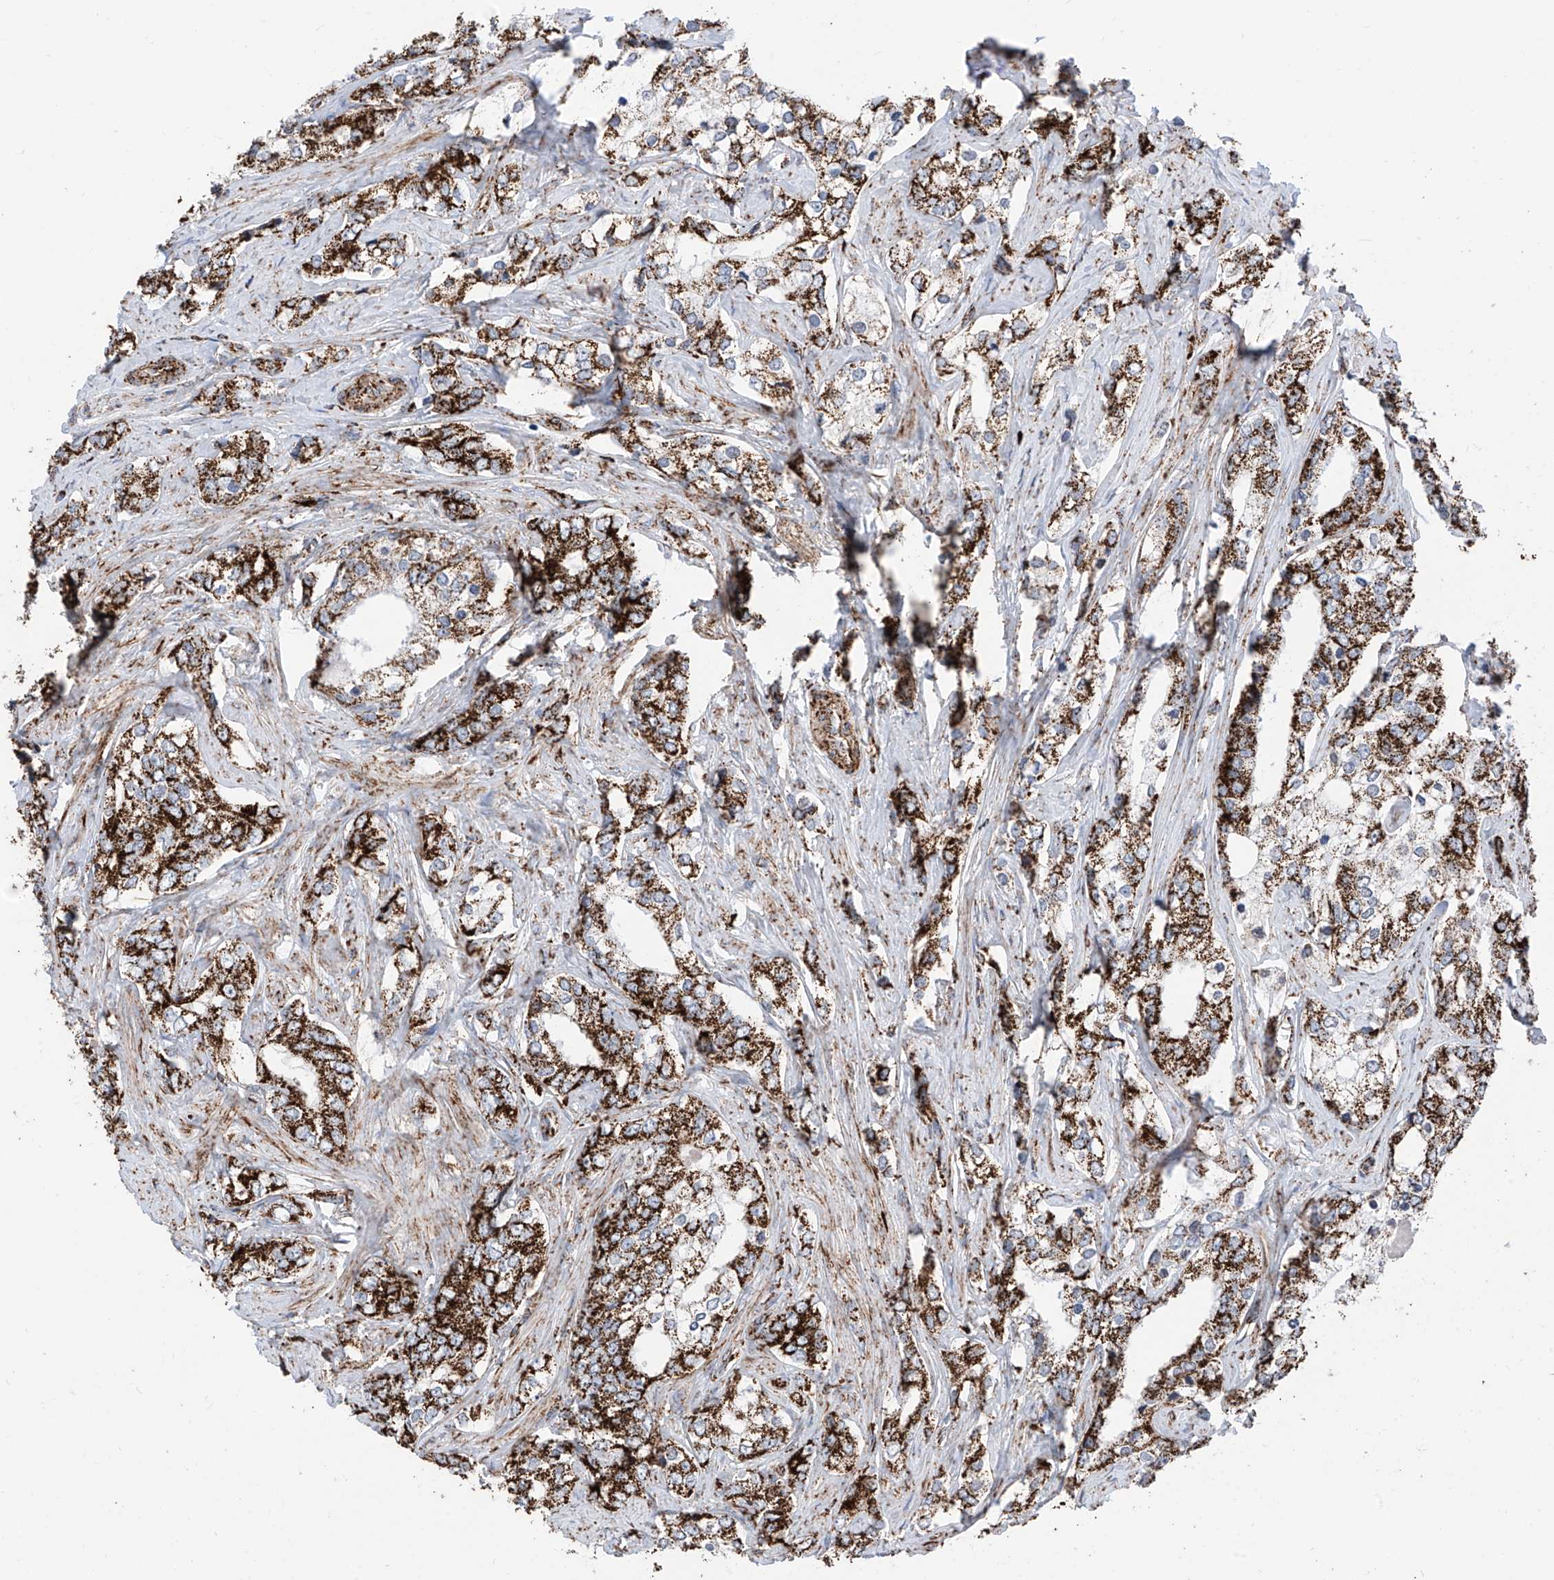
{"staining": {"intensity": "strong", "quantity": ">75%", "location": "cytoplasmic/membranous"}, "tissue": "prostate cancer", "cell_type": "Tumor cells", "image_type": "cancer", "snomed": [{"axis": "morphology", "description": "Adenocarcinoma, High grade"}, {"axis": "topography", "description": "Prostate"}], "caption": "Prostate cancer tissue demonstrates strong cytoplasmic/membranous staining in about >75% of tumor cells, visualized by immunohistochemistry. The staining was performed using DAB to visualize the protein expression in brown, while the nuclei were stained in blue with hematoxylin (Magnification: 20x).", "gene": "COX5B", "patient": {"sex": "male", "age": 66}}